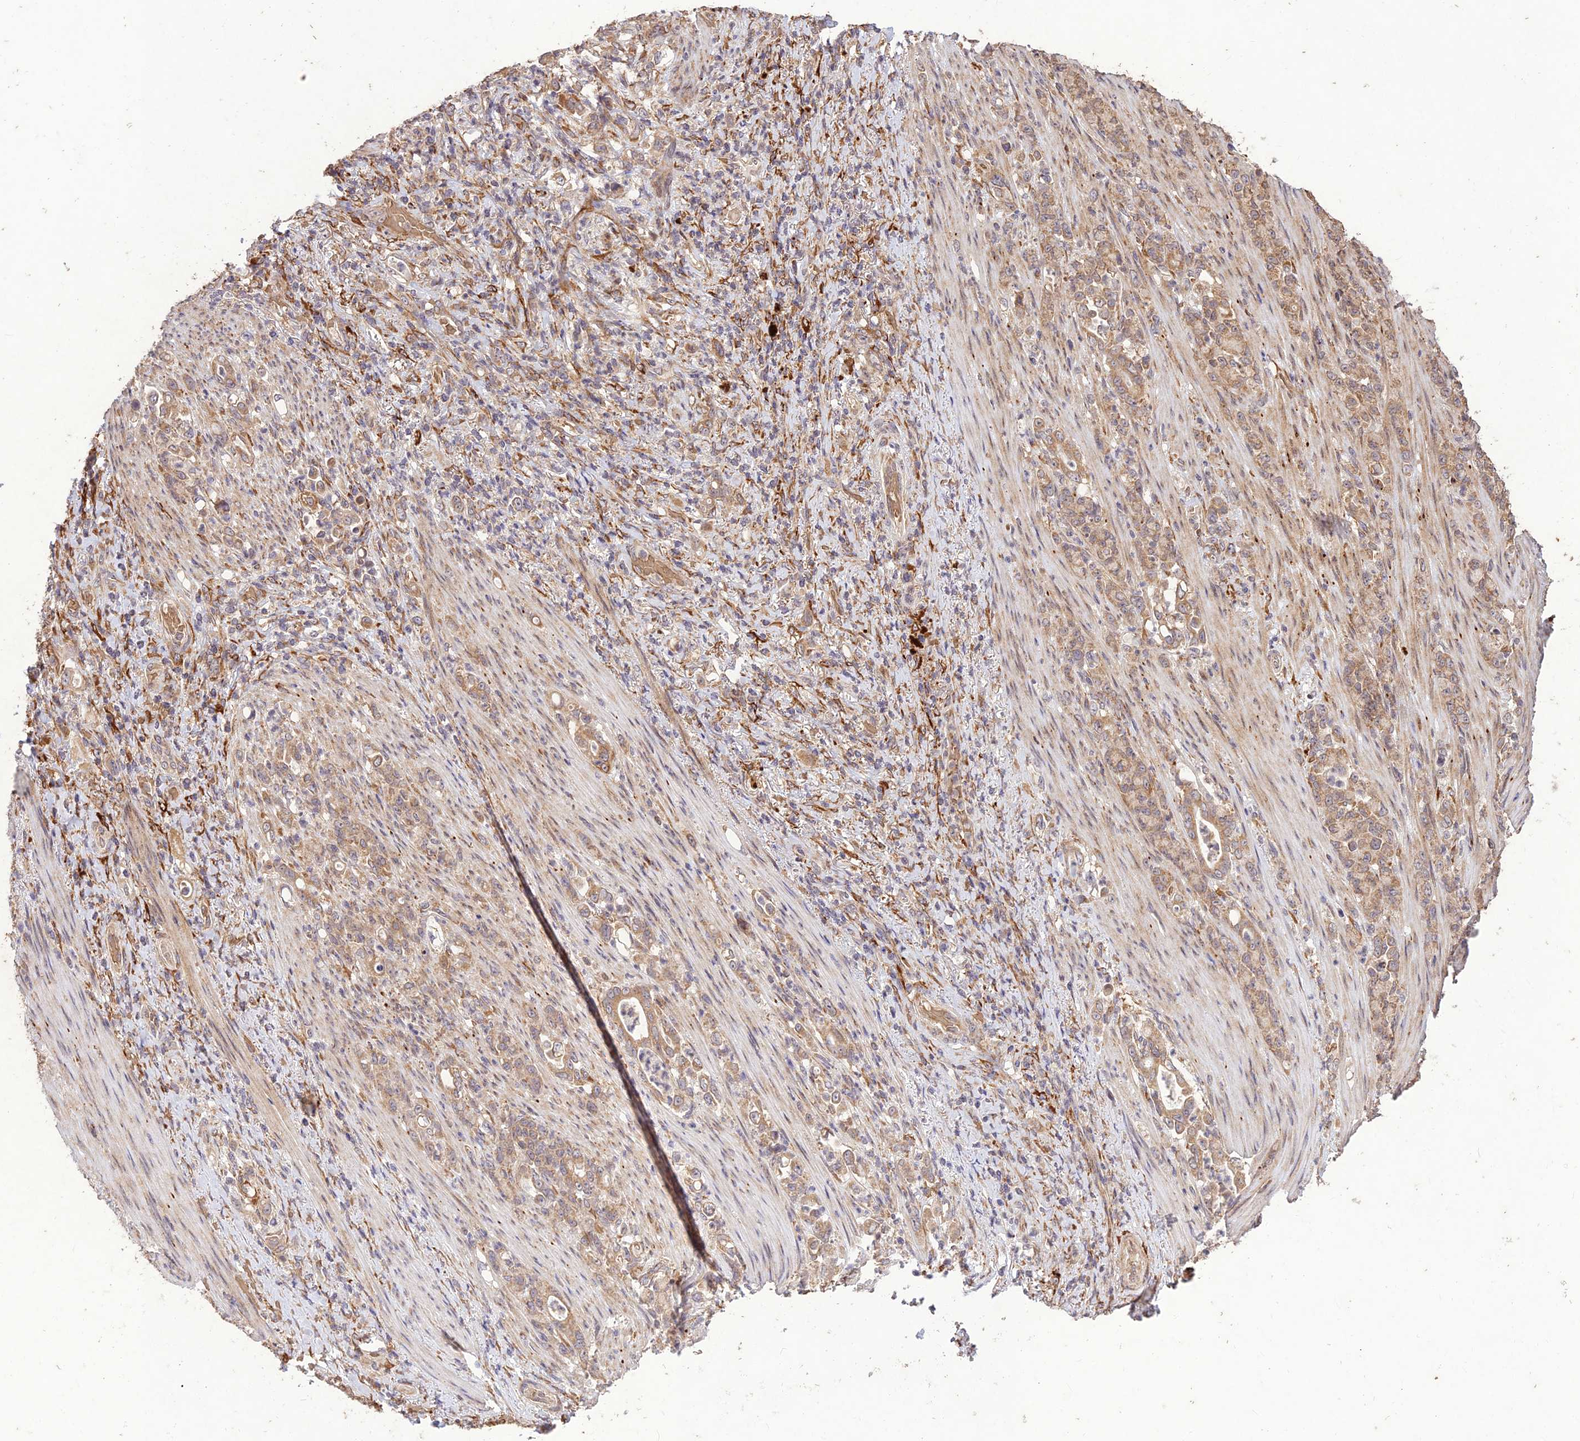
{"staining": {"intensity": "weak", "quantity": ">75%", "location": "cytoplasmic/membranous"}, "tissue": "stomach cancer", "cell_type": "Tumor cells", "image_type": "cancer", "snomed": [{"axis": "morphology", "description": "Normal tissue, NOS"}, {"axis": "morphology", "description": "Adenocarcinoma, NOS"}, {"axis": "topography", "description": "Stomach"}], "caption": "Tumor cells demonstrate low levels of weak cytoplasmic/membranous expression in approximately >75% of cells in human stomach adenocarcinoma.", "gene": "PPP1R11", "patient": {"sex": "female", "age": 79}}